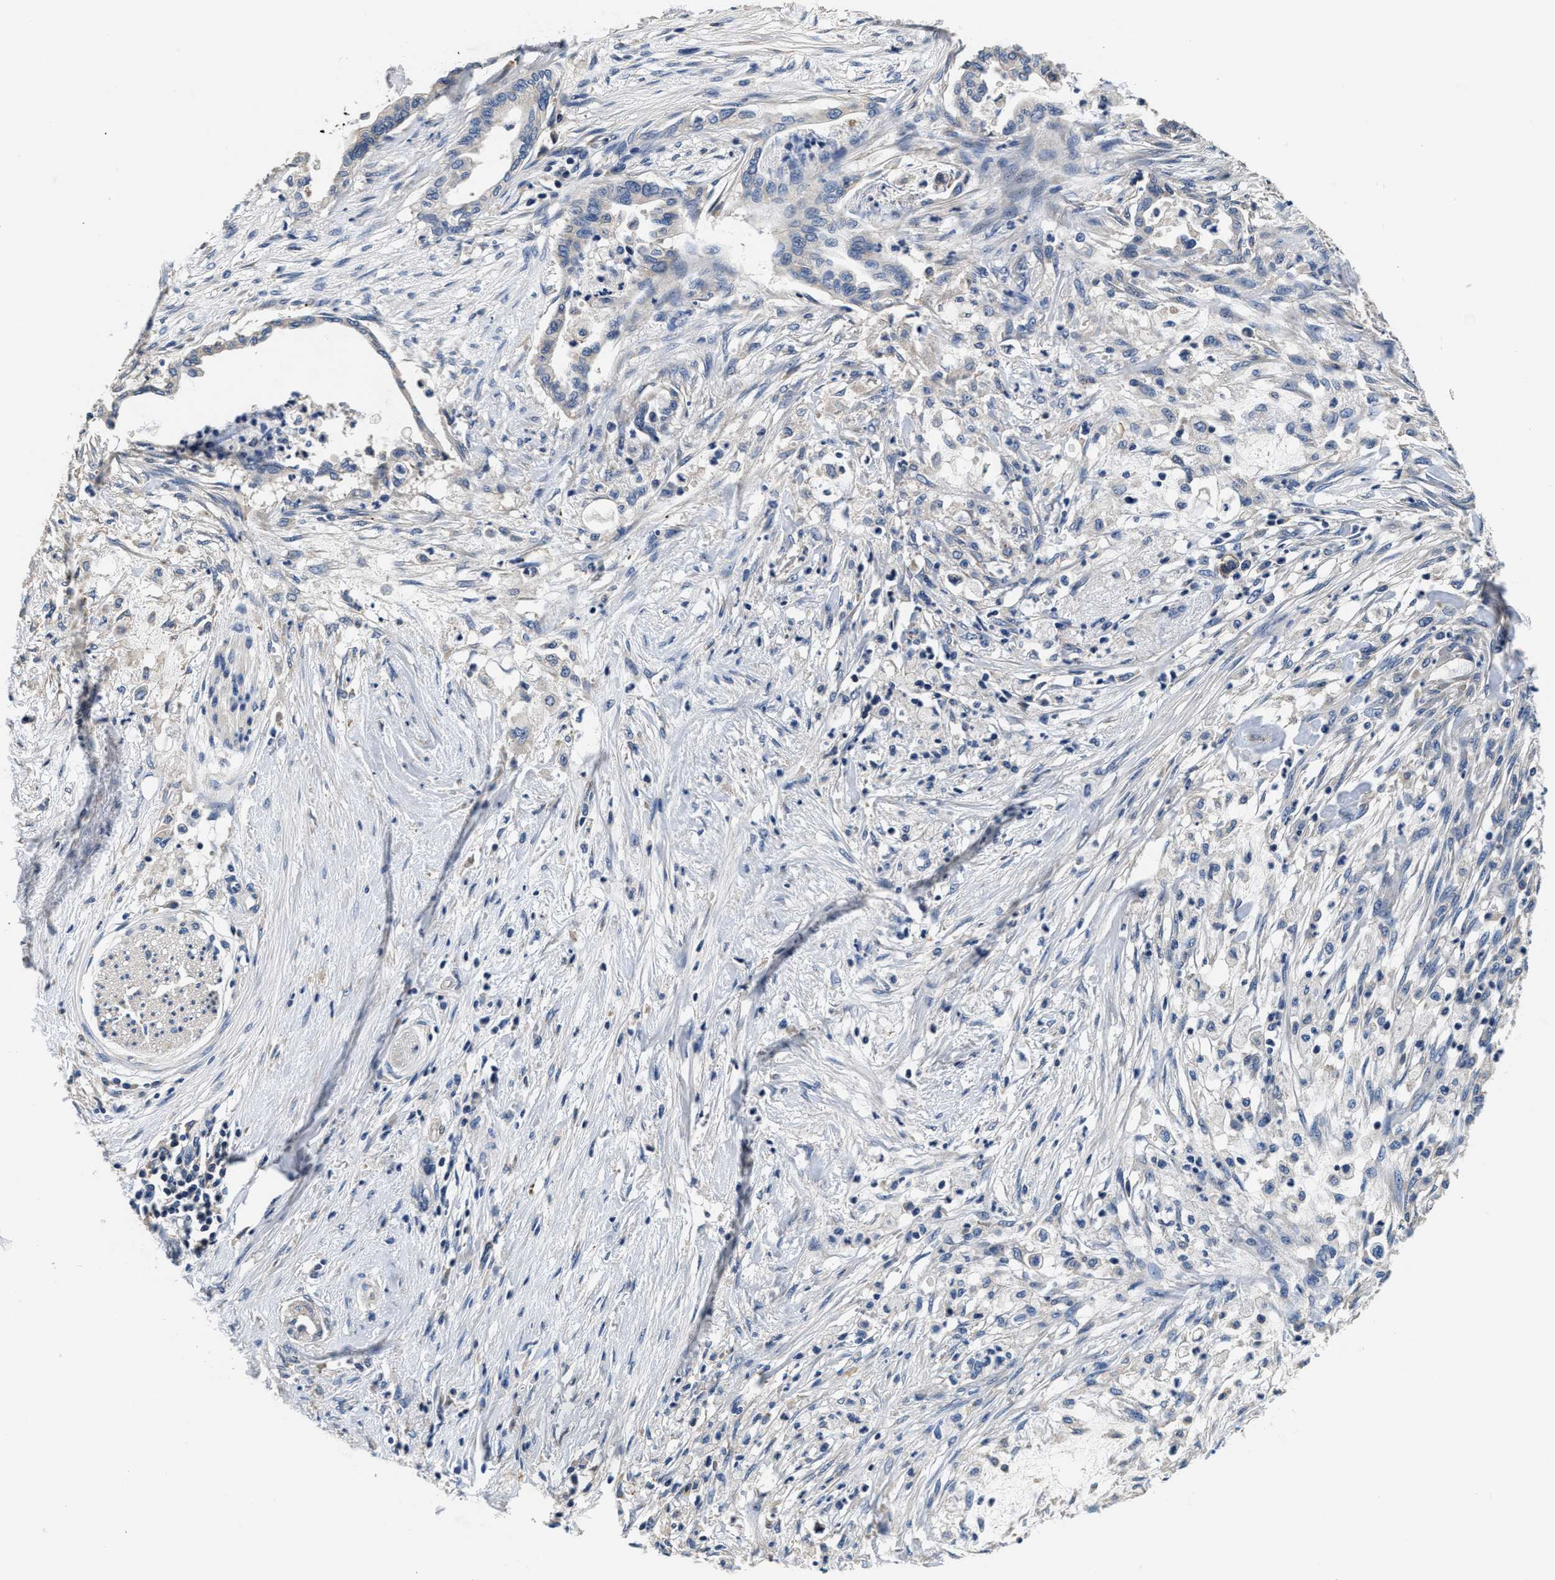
{"staining": {"intensity": "negative", "quantity": "none", "location": "none"}, "tissue": "pancreatic cancer", "cell_type": "Tumor cells", "image_type": "cancer", "snomed": [{"axis": "morphology", "description": "Normal tissue, NOS"}, {"axis": "morphology", "description": "Adenocarcinoma, NOS"}, {"axis": "topography", "description": "Pancreas"}, {"axis": "topography", "description": "Duodenum"}], "caption": "An image of human adenocarcinoma (pancreatic) is negative for staining in tumor cells.", "gene": "ANKIB1", "patient": {"sex": "female", "age": 60}}